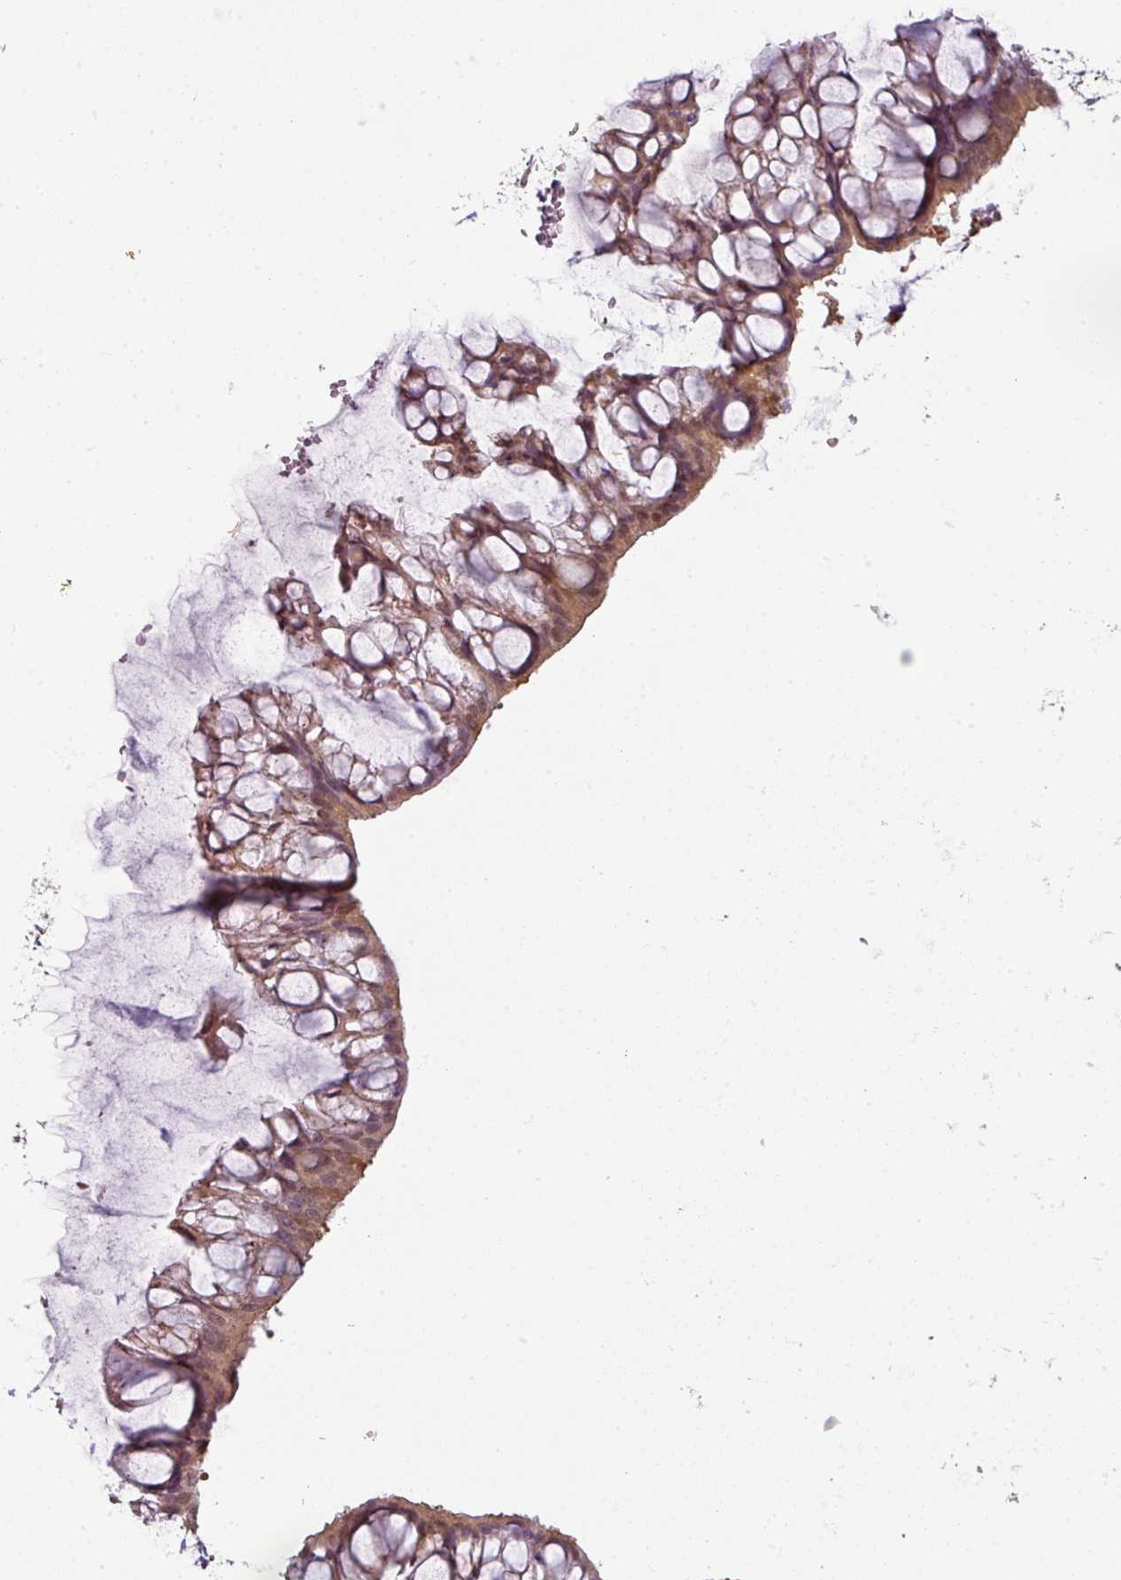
{"staining": {"intensity": "weak", "quantity": ">75%", "location": "cytoplasmic/membranous"}, "tissue": "ovarian cancer", "cell_type": "Tumor cells", "image_type": "cancer", "snomed": [{"axis": "morphology", "description": "Cystadenocarcinoma, mucinous, NOS"}, {"axis": "topography", "description": "Ovary"}], "caption": "Tumor cells show low levels of weak cytoplasmic/membranous positivity in about >75% of cells in ovarian cancer (mucinous cystadenocarcinoma).", "gene": "ANKRD18A", "patient": {"sex": "female", "age": 73}}